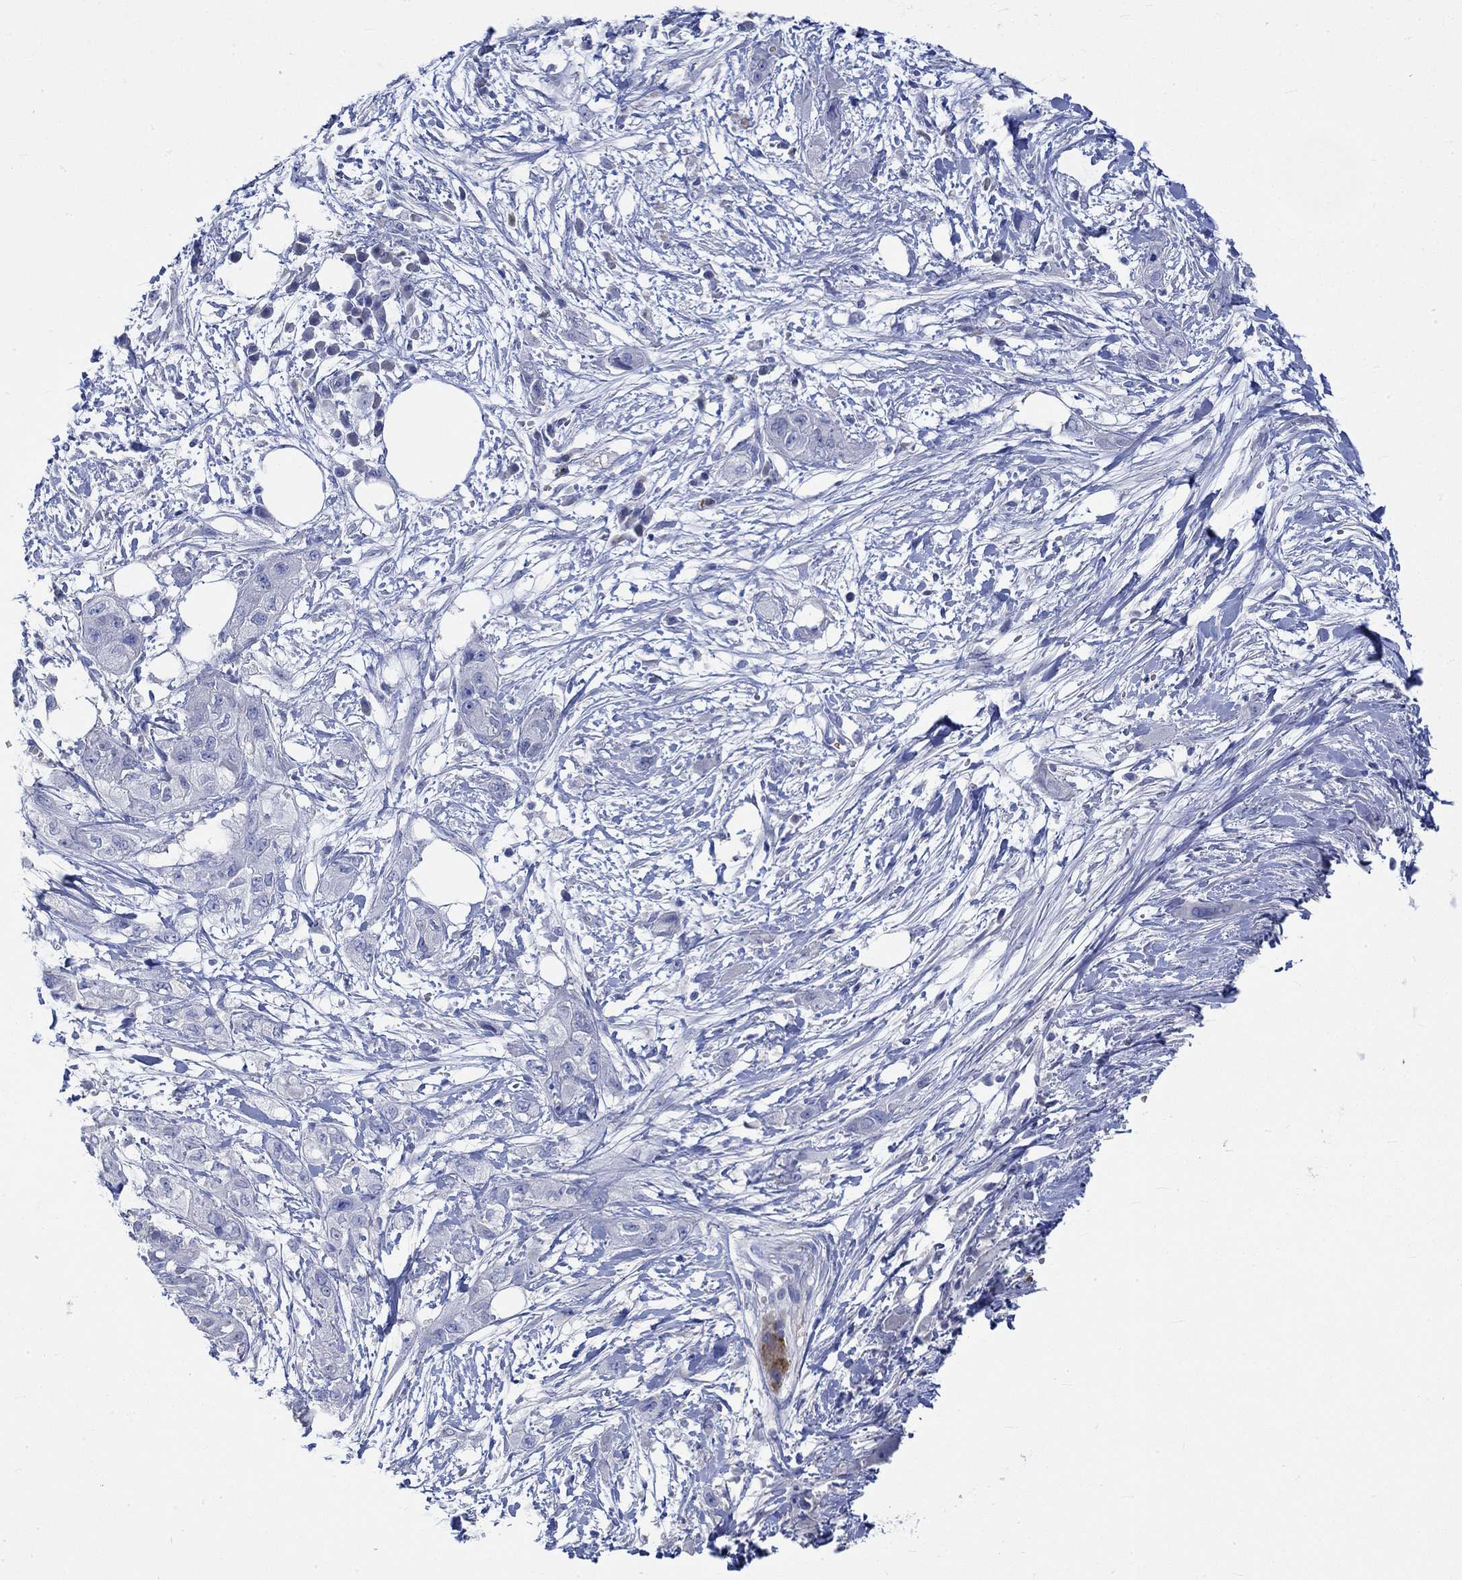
{"staining": {"intensity": "negative", "quantity": "none", "location": "none"}, "tissue": "pancreatic cancer", "cell_type": "Tumor cells", "image_type": "cancer", "snomed": [{"axis": "morphology", "description": "Adenocarcinoma, NOS"}, {"axis": "topography", "description": "Pancreas"}], "caption": "DAB immunohistochemical staining of human pancreatic cancer shows no significant positivity in tumor cells.", "gene": "KCNA1", "patient": {"sex": "male", "age": 72}}